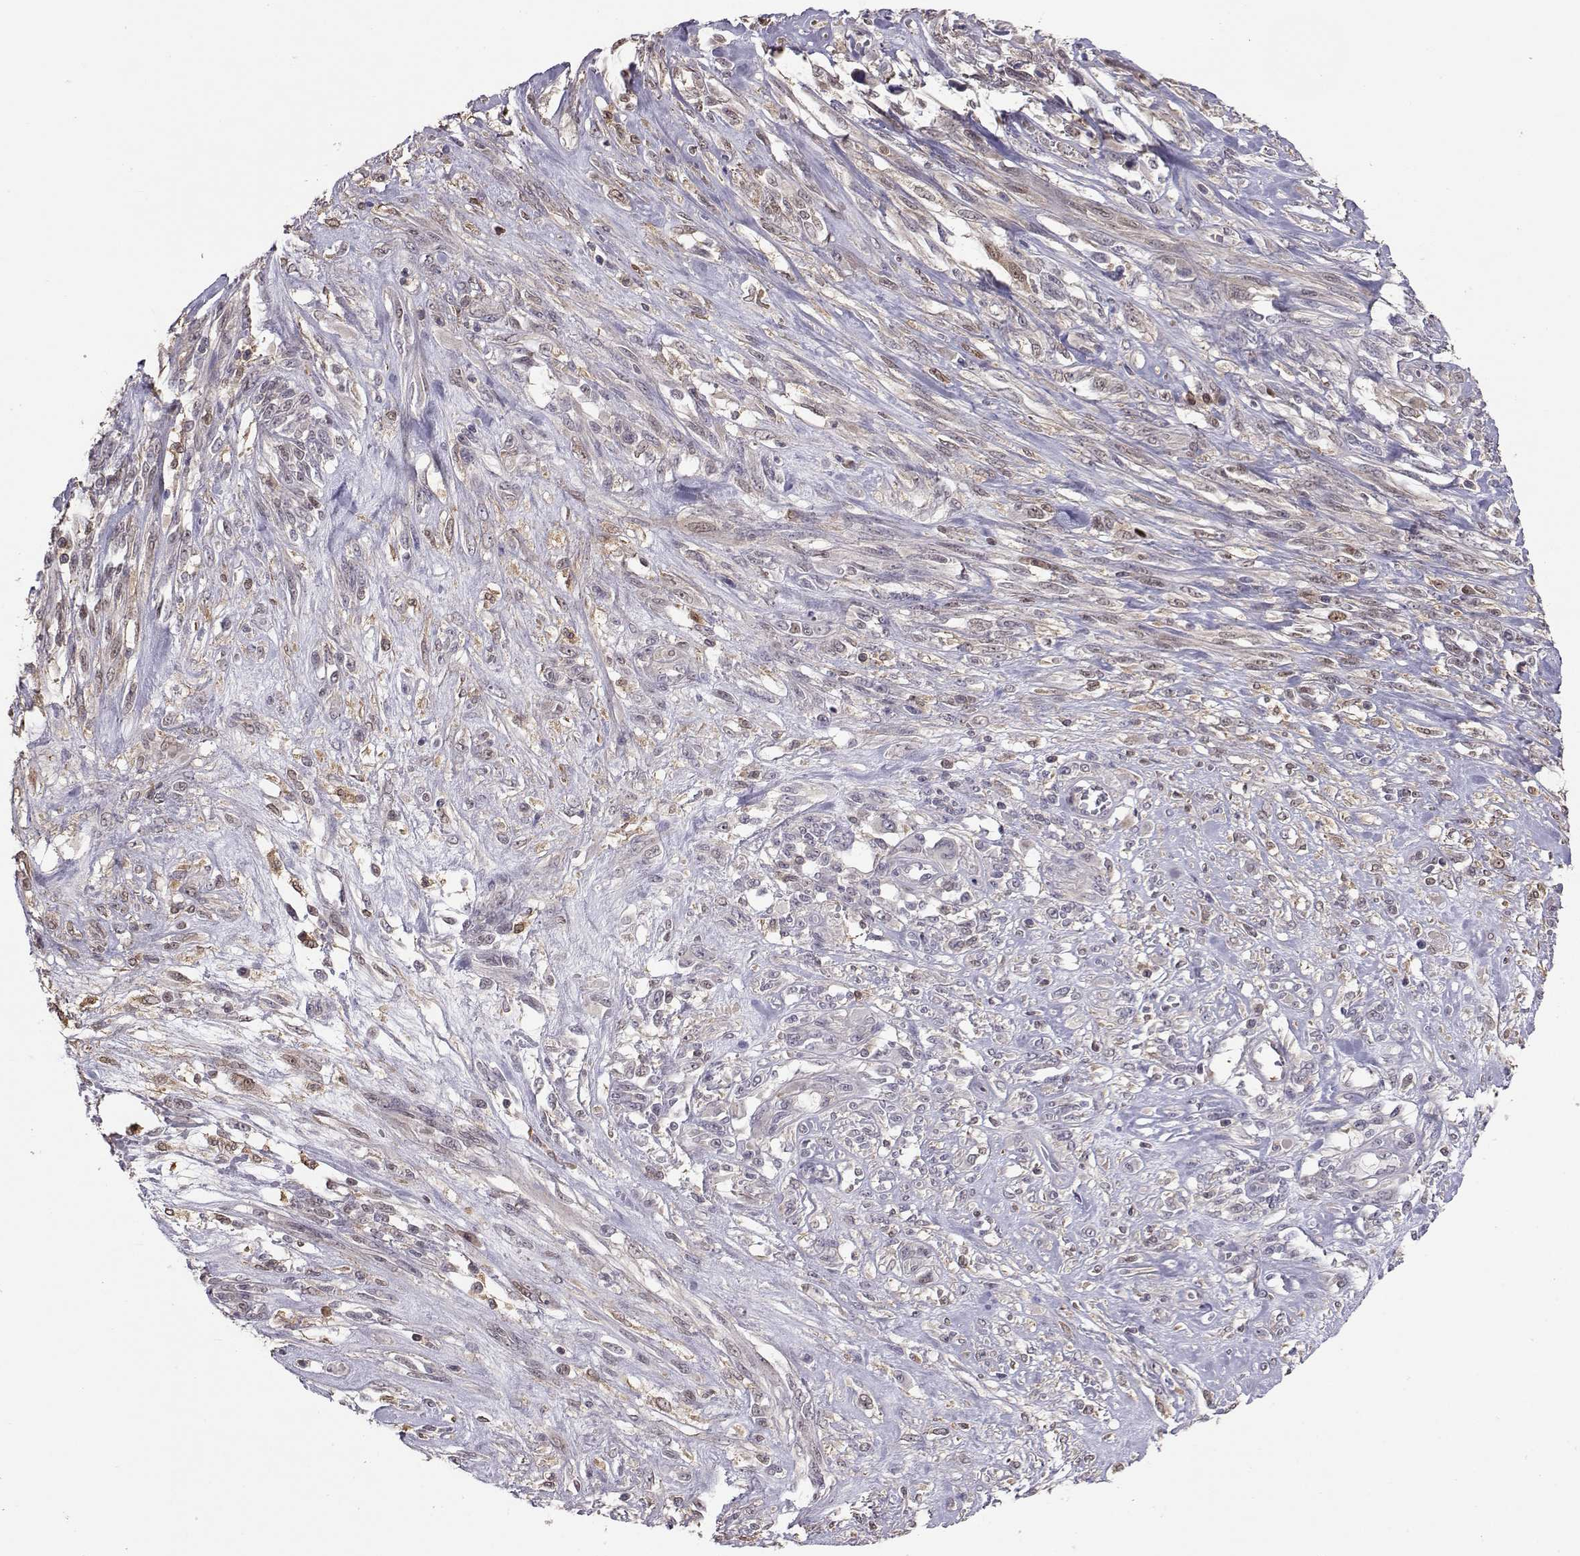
{"staining": {"intensity": "weak", "quantity": "25%-75%", "location": "cytoplasmic/membranous"}, "tissue": "melanoma", "cell_type": "Tumor cells", "image_type": "cancer", "snomed": [{"axis": "morphology", "description": "Malignant melanoma, NOS"}, {"axis": "topography", "description": "Skin"}], "caption": "Malignant melanoma stained with immunohistochemistry (IHC) shows weak cytoplasmic/membranous staining in about 25%-75% of tumor cells.", "gene": "NCAM2", "patient": {"sex": "female", "age": 91}}